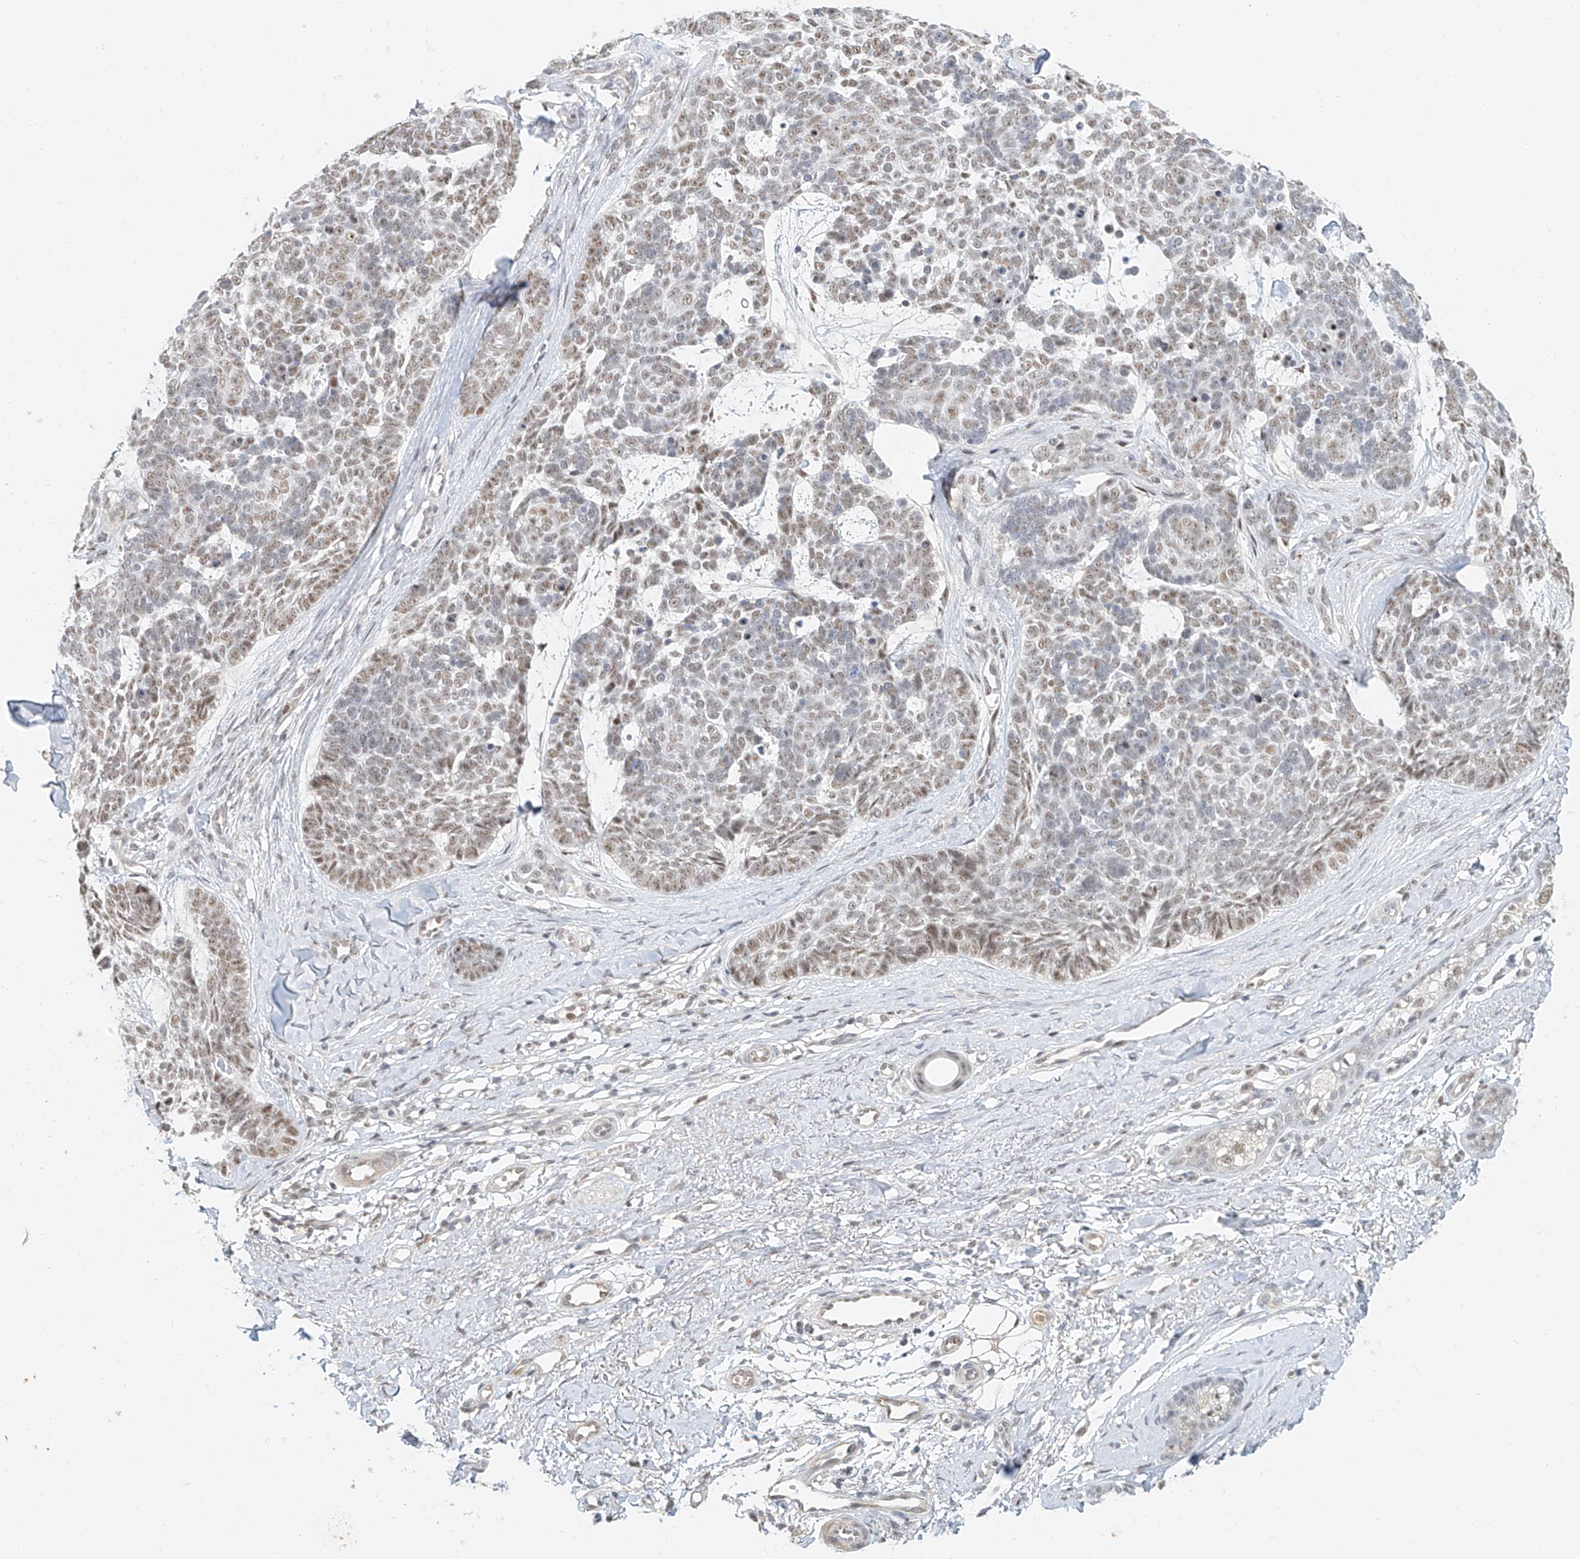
{"staining": {"intensity": "moderate", "quantity": "25%-75%", "location": "nuclear"}, "tissue": "skin cancer", "cell_type": "Tumor cells", "image_type": "cancer", "snomed": [{"axis": "morphology", "description": "Basal cell carcinoma"}, {"axis": "topography", "description": "Skin"}], "caption": "DAB (3,3'-diaminobenzidine) immunohistochemical staining of human skin cancer demonstrates moderate nuclear protein staining in approximately 25%-75% of tumor cells.", "gene": "CXorf58", "patient": {"sex": "female", "age": 81}}